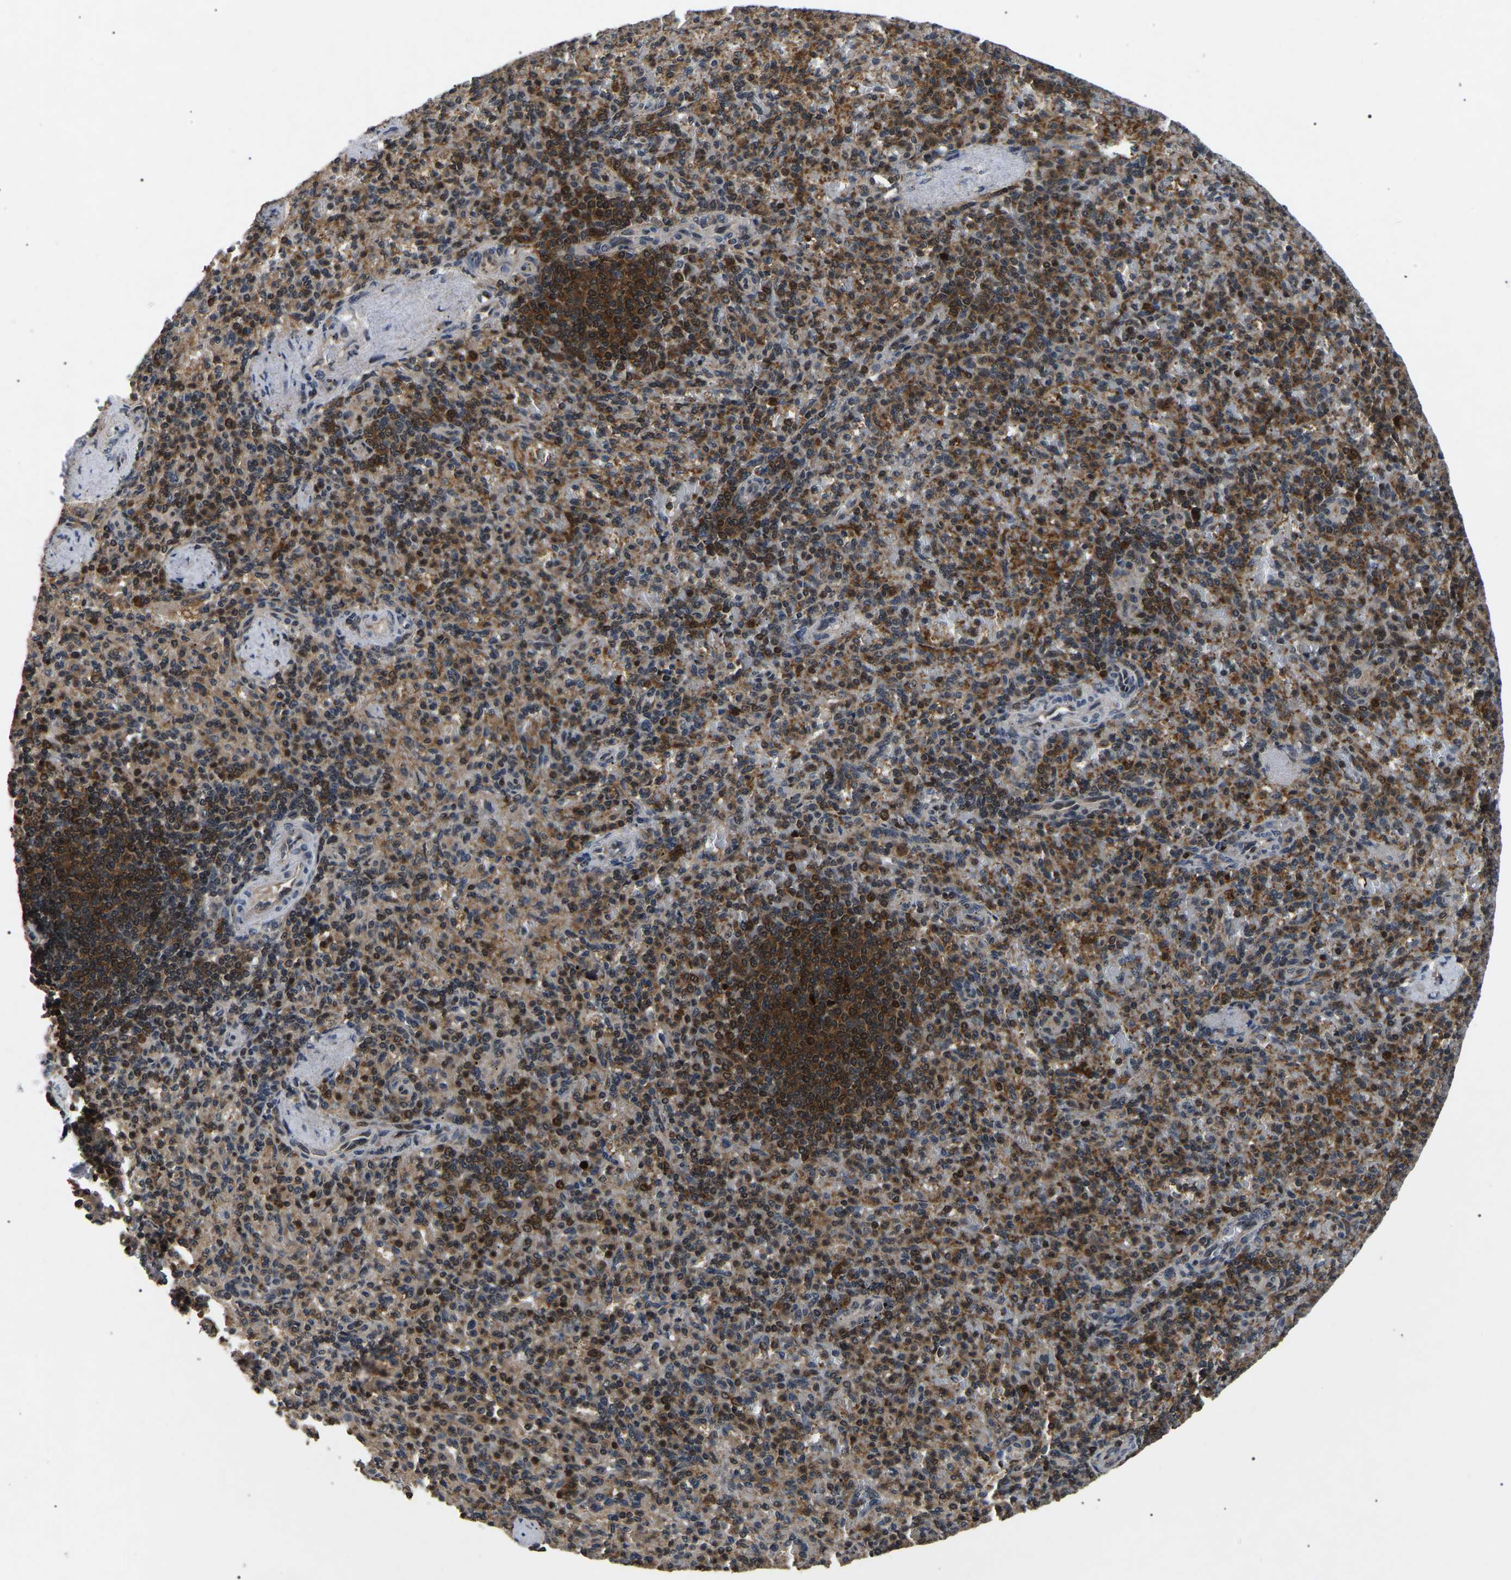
{"staining": {"intensity": "moderate", "quantity": "25%-75%", "location": "cytoplasmic/membranous"}, "tissue": "spleen", "cell_type": "Cells in red pulp", "image_type": "normal", "snomed": [{"axis": "morphology", "description": "Normal tissue, NOS"}, {"axis": "topography", "description": "Spleen"}], "caption": "Protein staining of unremarkable spleen reveals moderate cytoplasmic/membranous staining in approximately 25%-75% of cells in red pulp.", "gene": "RBM28", "patient": {"sex": "female", "age": 74}}